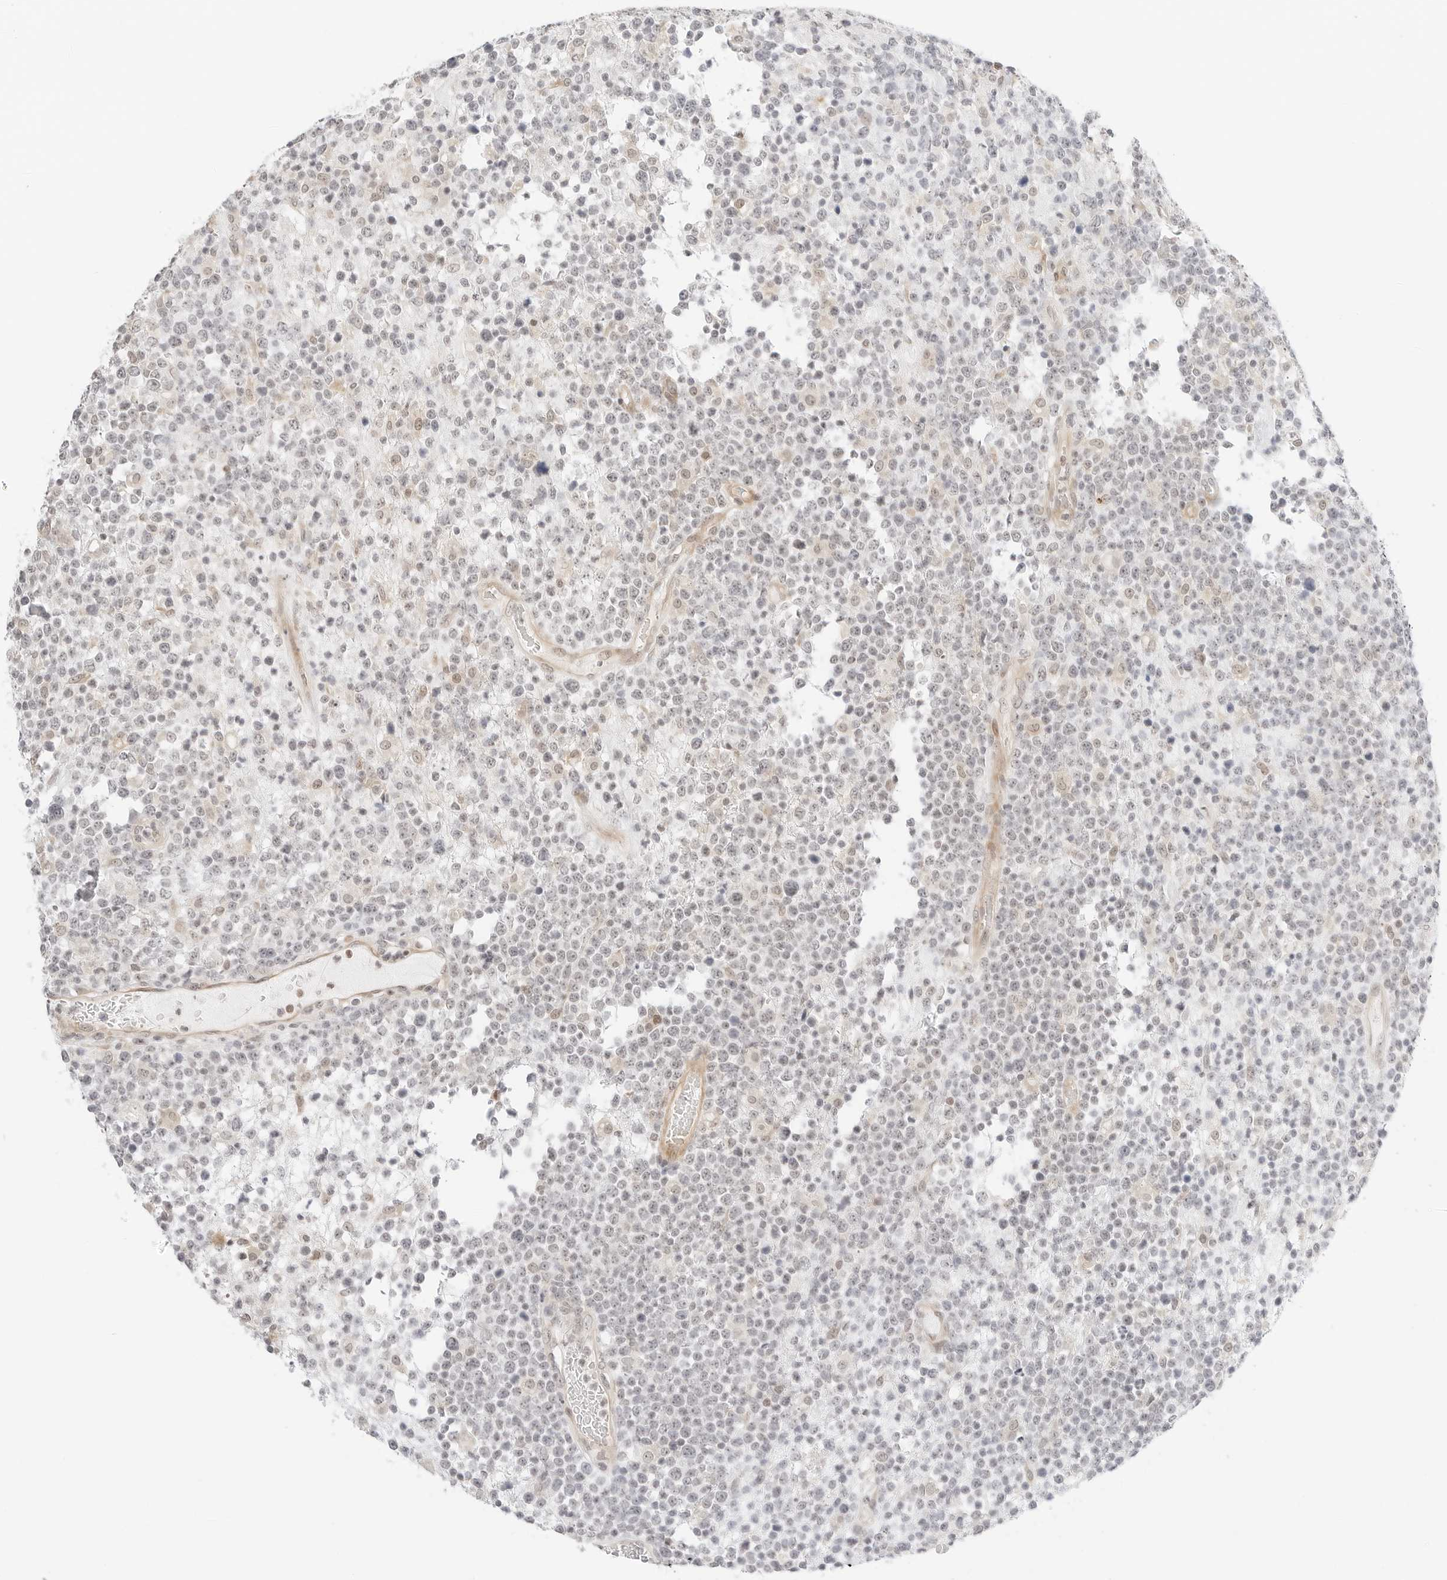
{"staining": {"intensity": "weak", "quantity": "25%-75%", "location": "nuclear"}, "tissue": "lymphoma", "cell_type": "Tumor cells", "image_type": "cancer", "snomed": [{"axis": "morphology", "description": "Malignant lymphoma, non-Hodgkin's type, High grade"}, {"axis": "topography", "description": "Colon"}], "caption": "A brown stain shows weak nuclear positivity of a protein in human lymphoma tumor cells.", "gene": "TEKT2", "patient": {"sex": "female", "age": 53}}